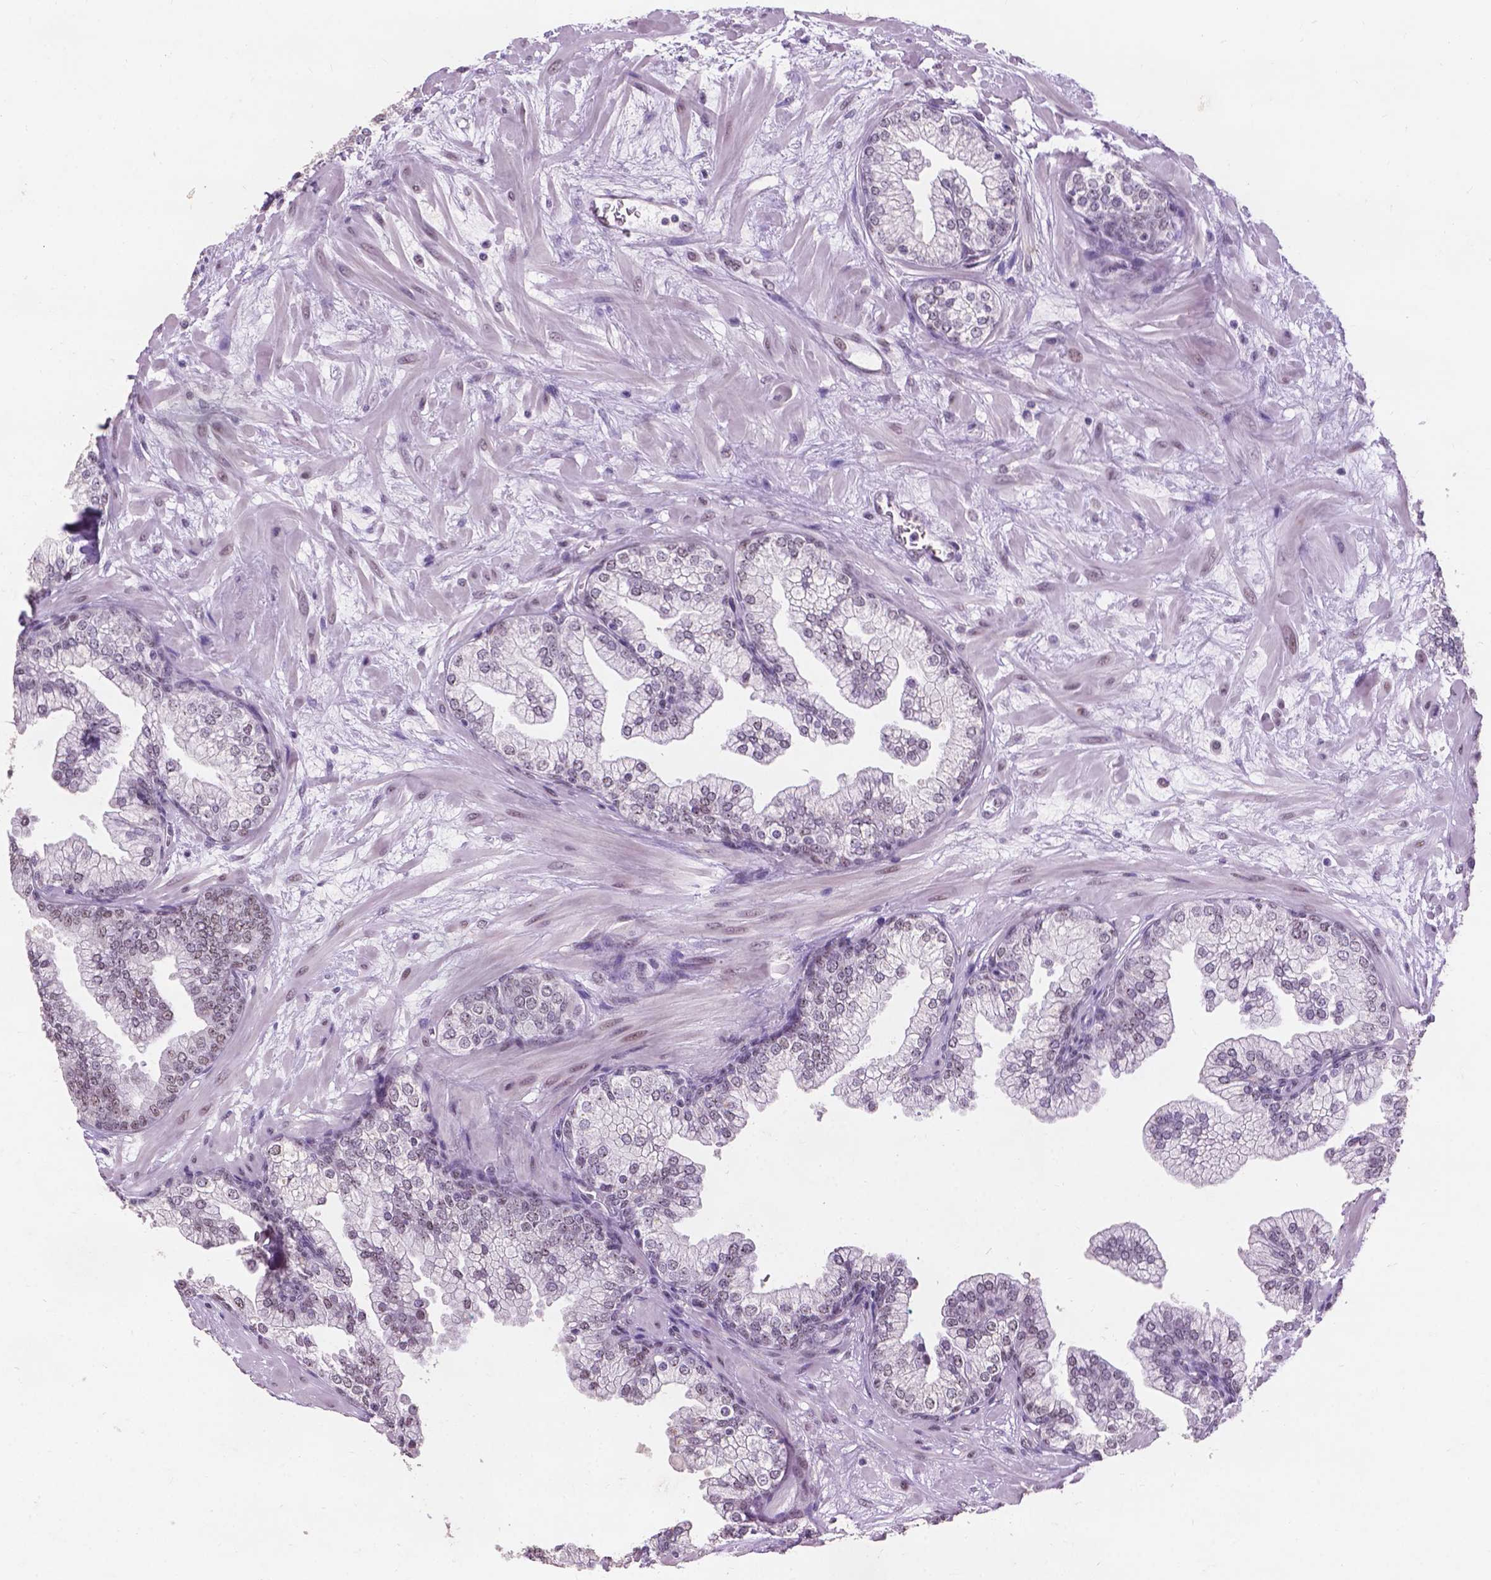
{"staining": {"intensity": "weak", "quantity": "<25%", "location": "nuclear"}, "tissue": "prostate", "cell_type": "Glandular cells", "image_type": "normal", "snomed": [{"axis": "morphology", "description": "Normal tissue, NOS"}, {"axis": "topography", "description": "Prostate"}, {"axis": "topography", "description": "Peripheral nerve tissue"}], "caption": "Immunohistochemistry (IHC) micrograph of normal prostate stained for a protein (brown), which displays no staining in glandular cells. The staining is performed using DAB (3,3'-diaminobenzidine) brown chromogen with nuclei counter-stained in using hematoxylin.", "gene": "COIL", "patient": {"sex": "male", "age": 61}}